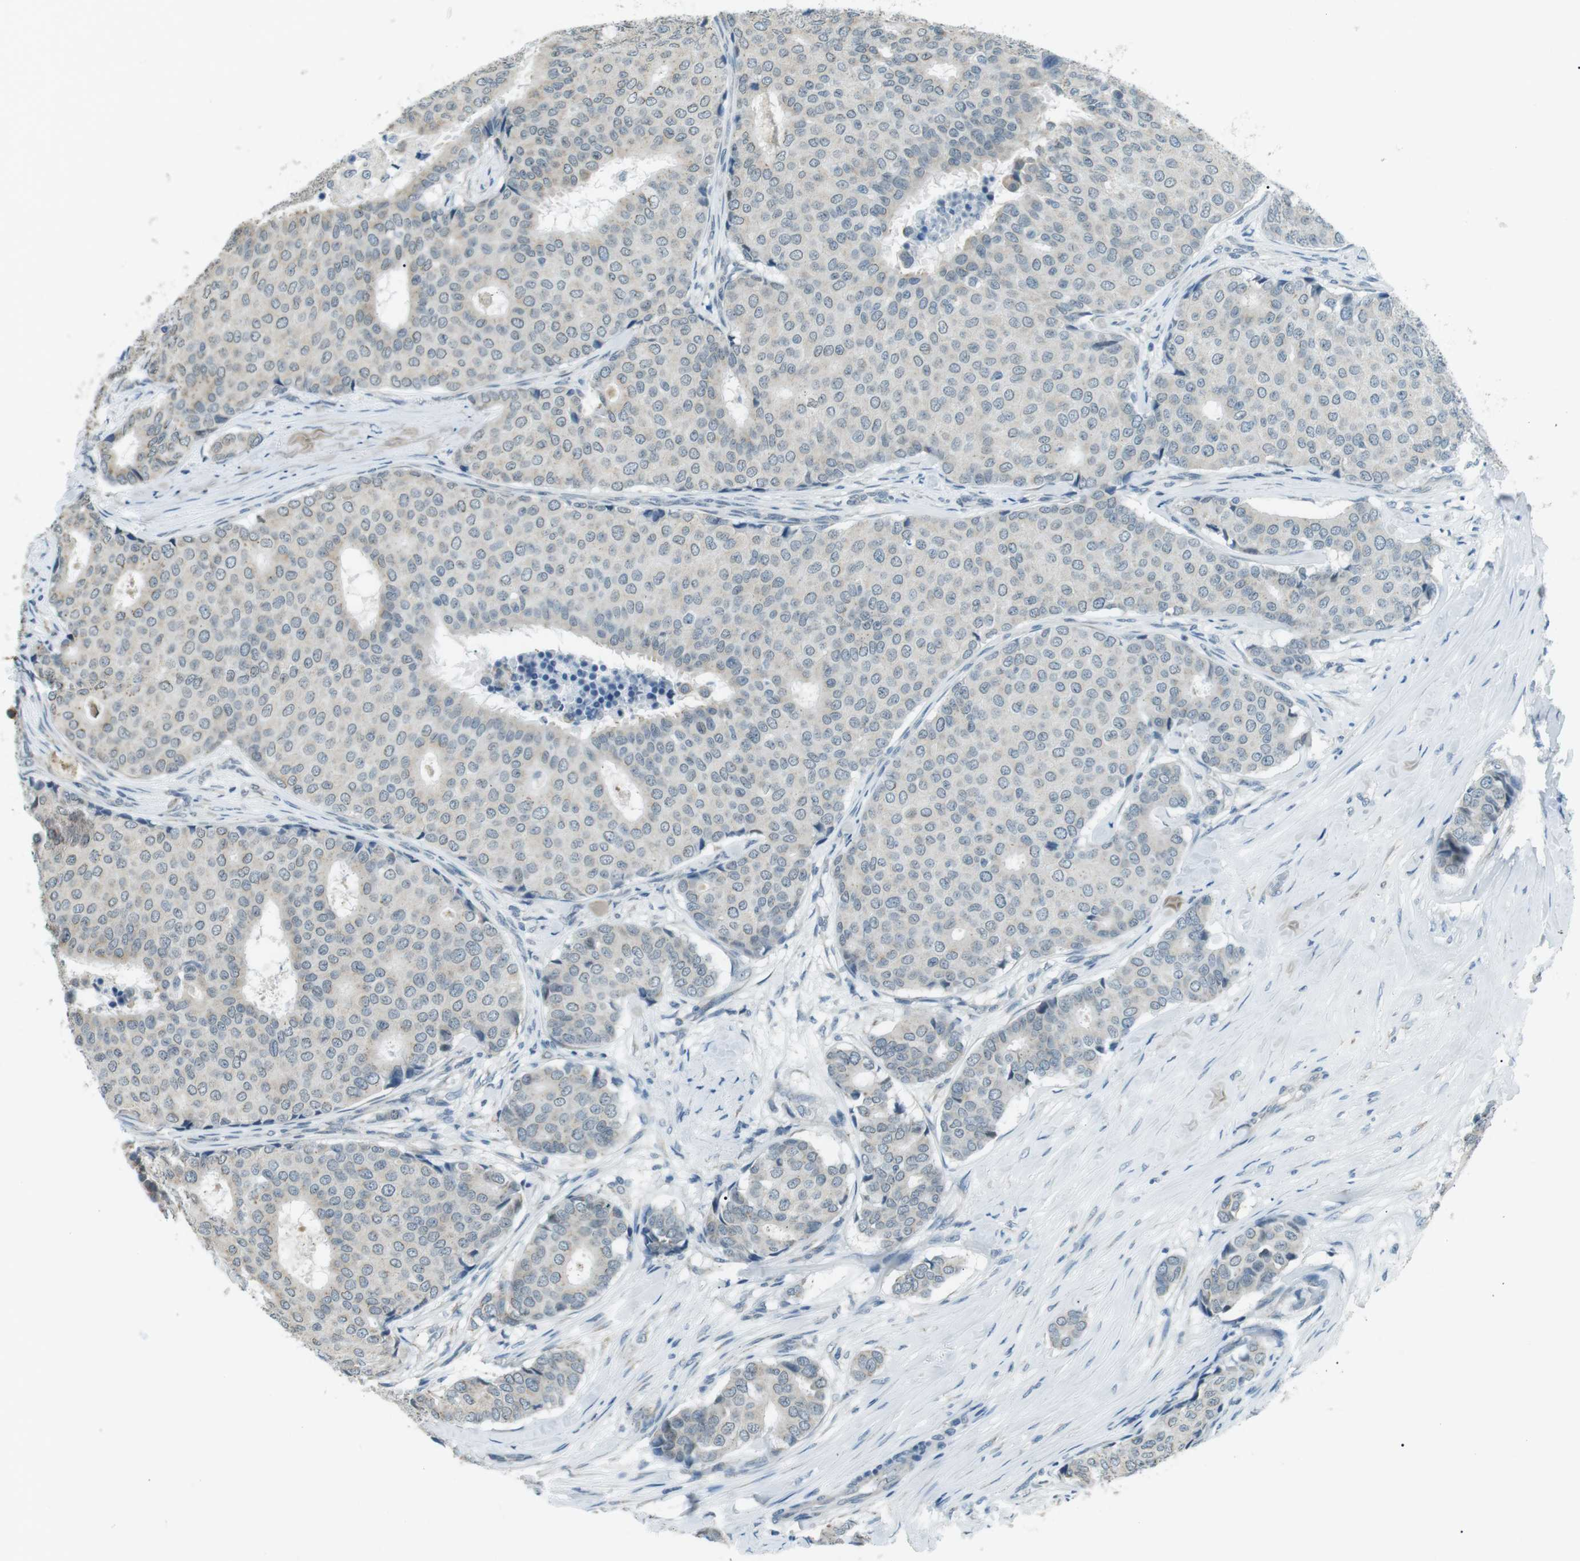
{"staining": {"intensity": "negative", "quantity": "none", "location": "none"}, "tissue": "breast cancer", "cell_type": "Tumor cells", "image_type": "cancer", "snomed": [{"axis": "morphology", "description": "Duct carcinoma"}, {"axis": "topography", "description": "Breast"}], "caption": "The micrograph reveals no significant positivity in tumor cells of invasive ductal carcinoma (breast).", "gene": "SERPINB2", "patient": {"sex": "female", "age": 75}}